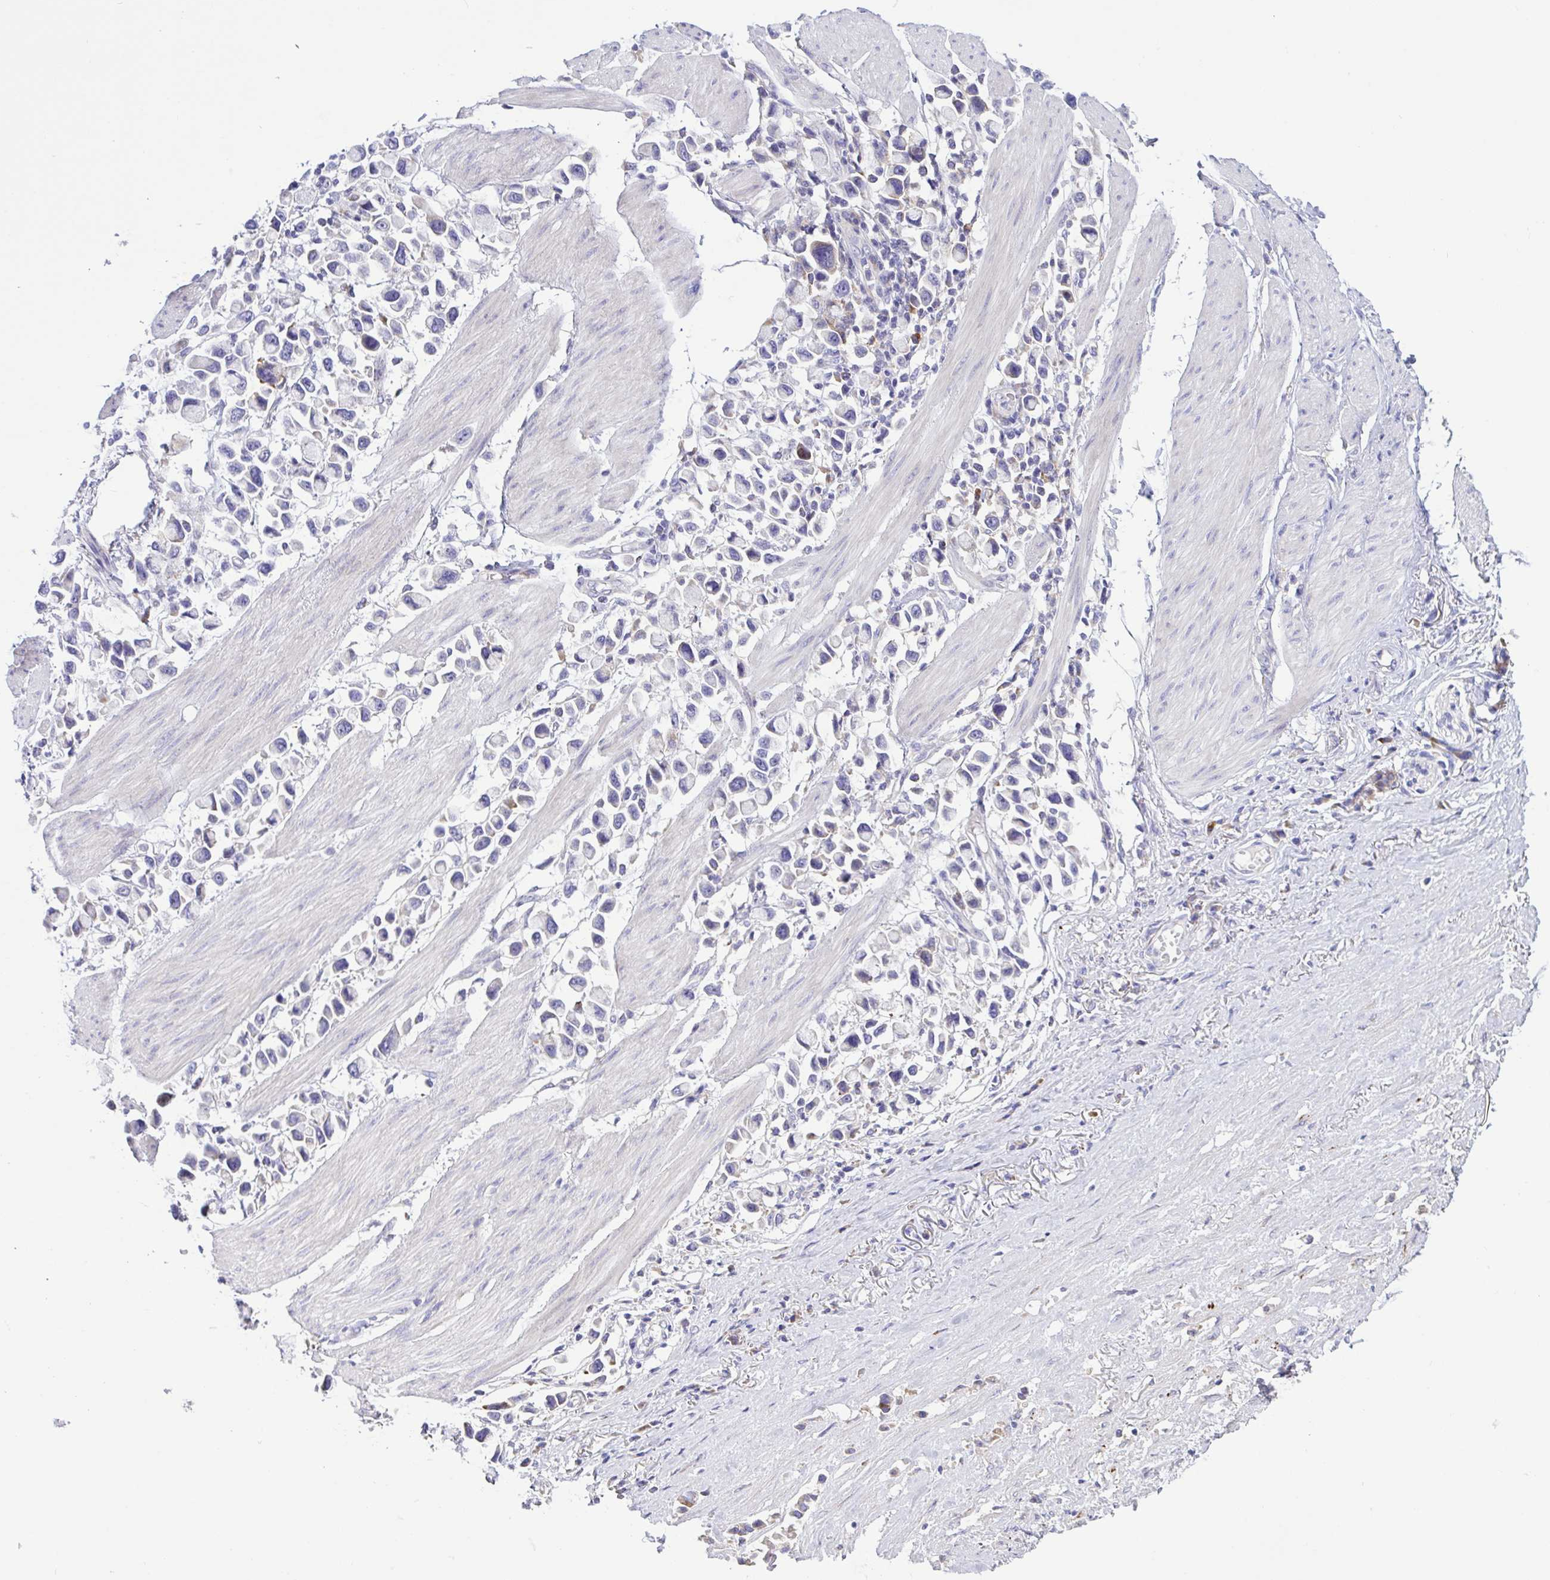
{"staining": {"intensity": "negative", "quantity": "none", "location": "none"}, "tissue": "stomach cancer", "cell_type": "Tumor cells", "image_type": "cancer", "snomed": [{"axis": "morphology", "description": "Adenocarcinoma, NOS"}, {"axis": "topography", "description": "Stomach"}], "caption": "A high-resolution image shows immunohistochemistry (IHC) staining of adenocarcinoma (stomach), which shows no significant staining in tumor cells.", "gene": "DSC3", "patient": {"sex": "female", "age": 81}}